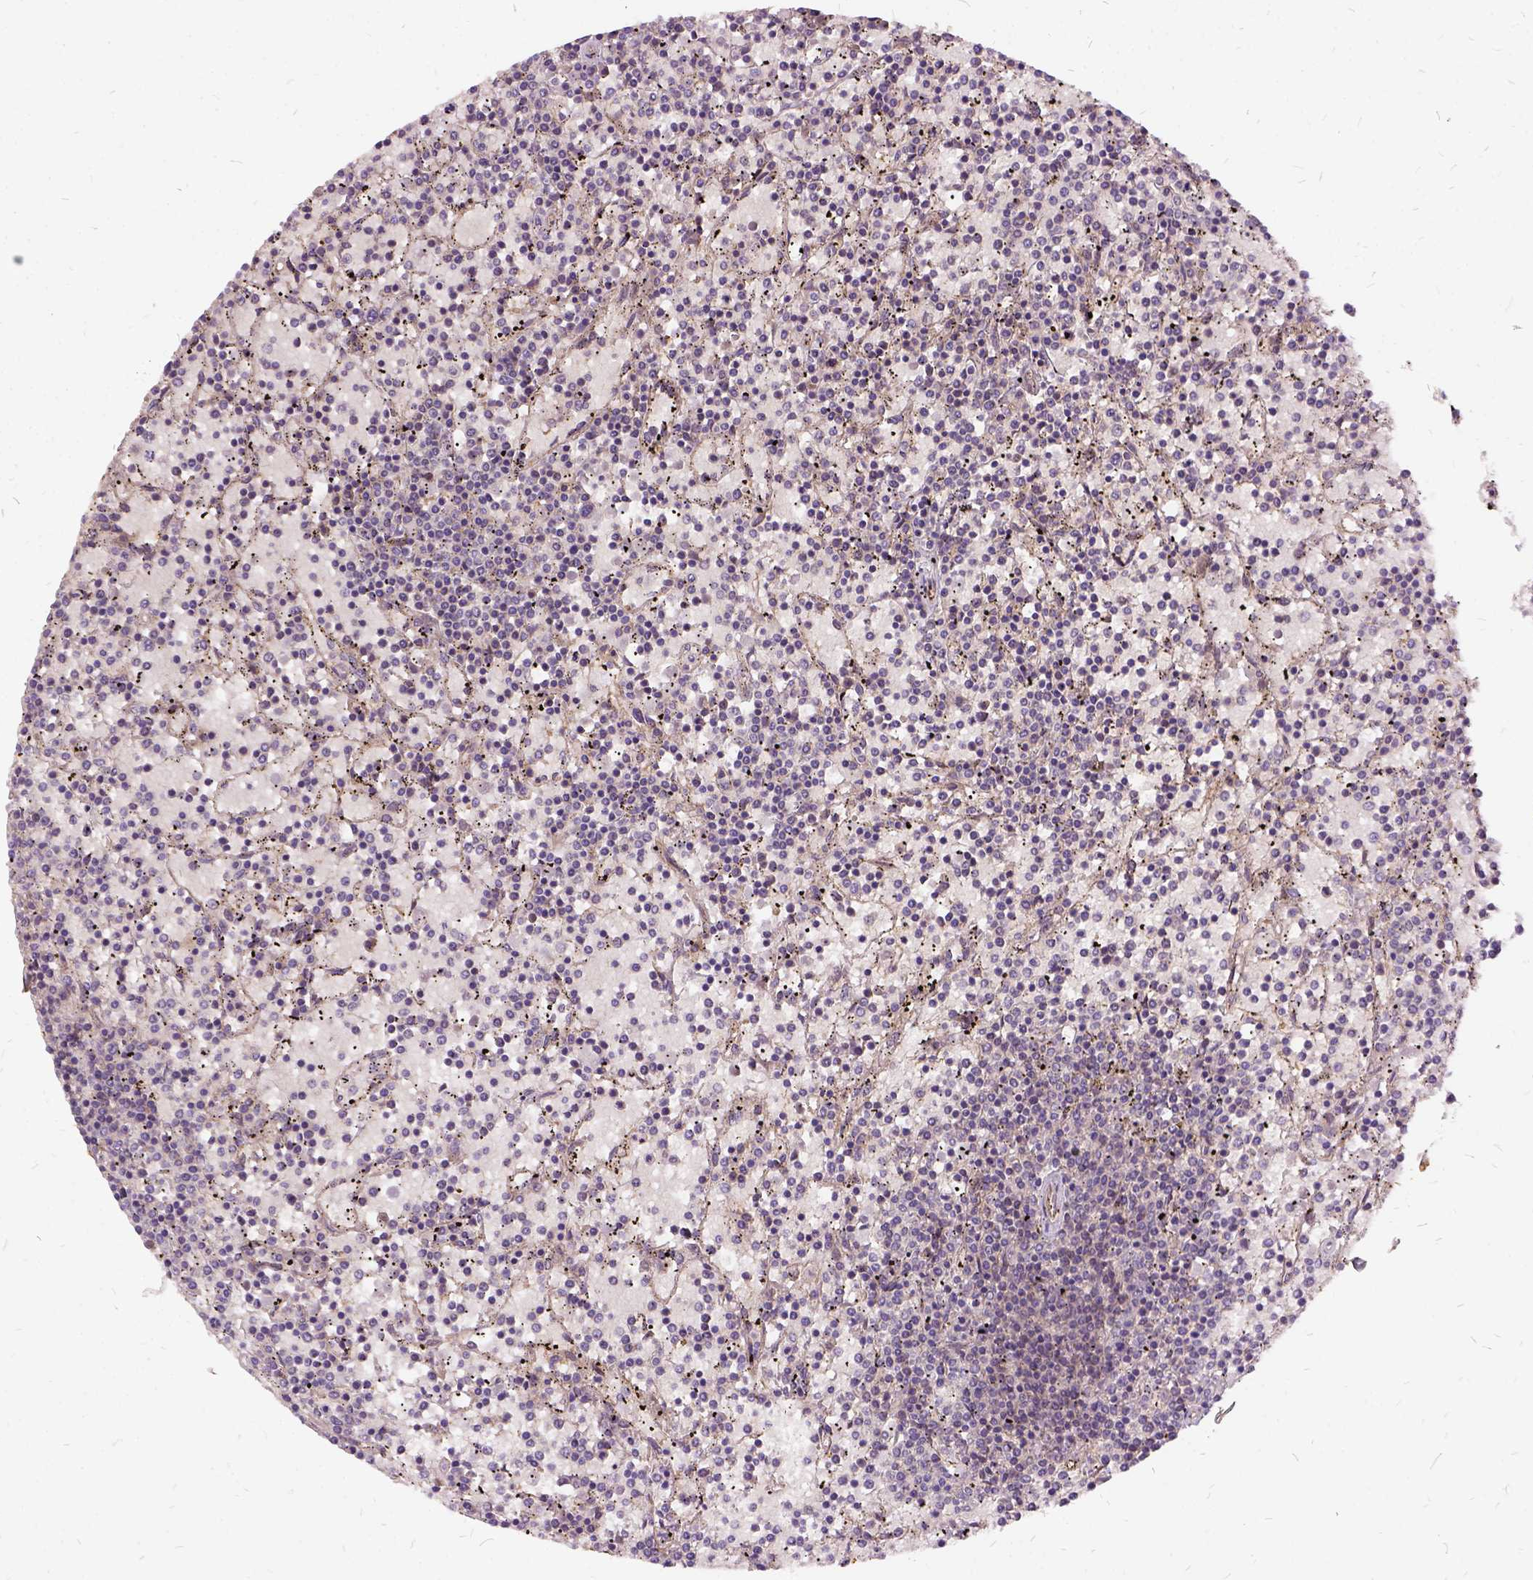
{"staining": {"intensity": "negative", "quantity": "none", "location": "none"}, "tissue": "lymphoma", "cell_type": "Tumor cells", "image_type": "cancer", "snomed": [{"axis": "morphology", "description": "Malignant lymphoma, non-Hodgkin's type, Low grade"}, {"axis": "topography", "description": "Spleen"}], "caption": "IHC of low-grade malignant lymphoma, non-Hodgkin's type exhibits no expression in tumor cells.", "gene": "ILRUN", "patient": {"sex": "female", "age": 77}}